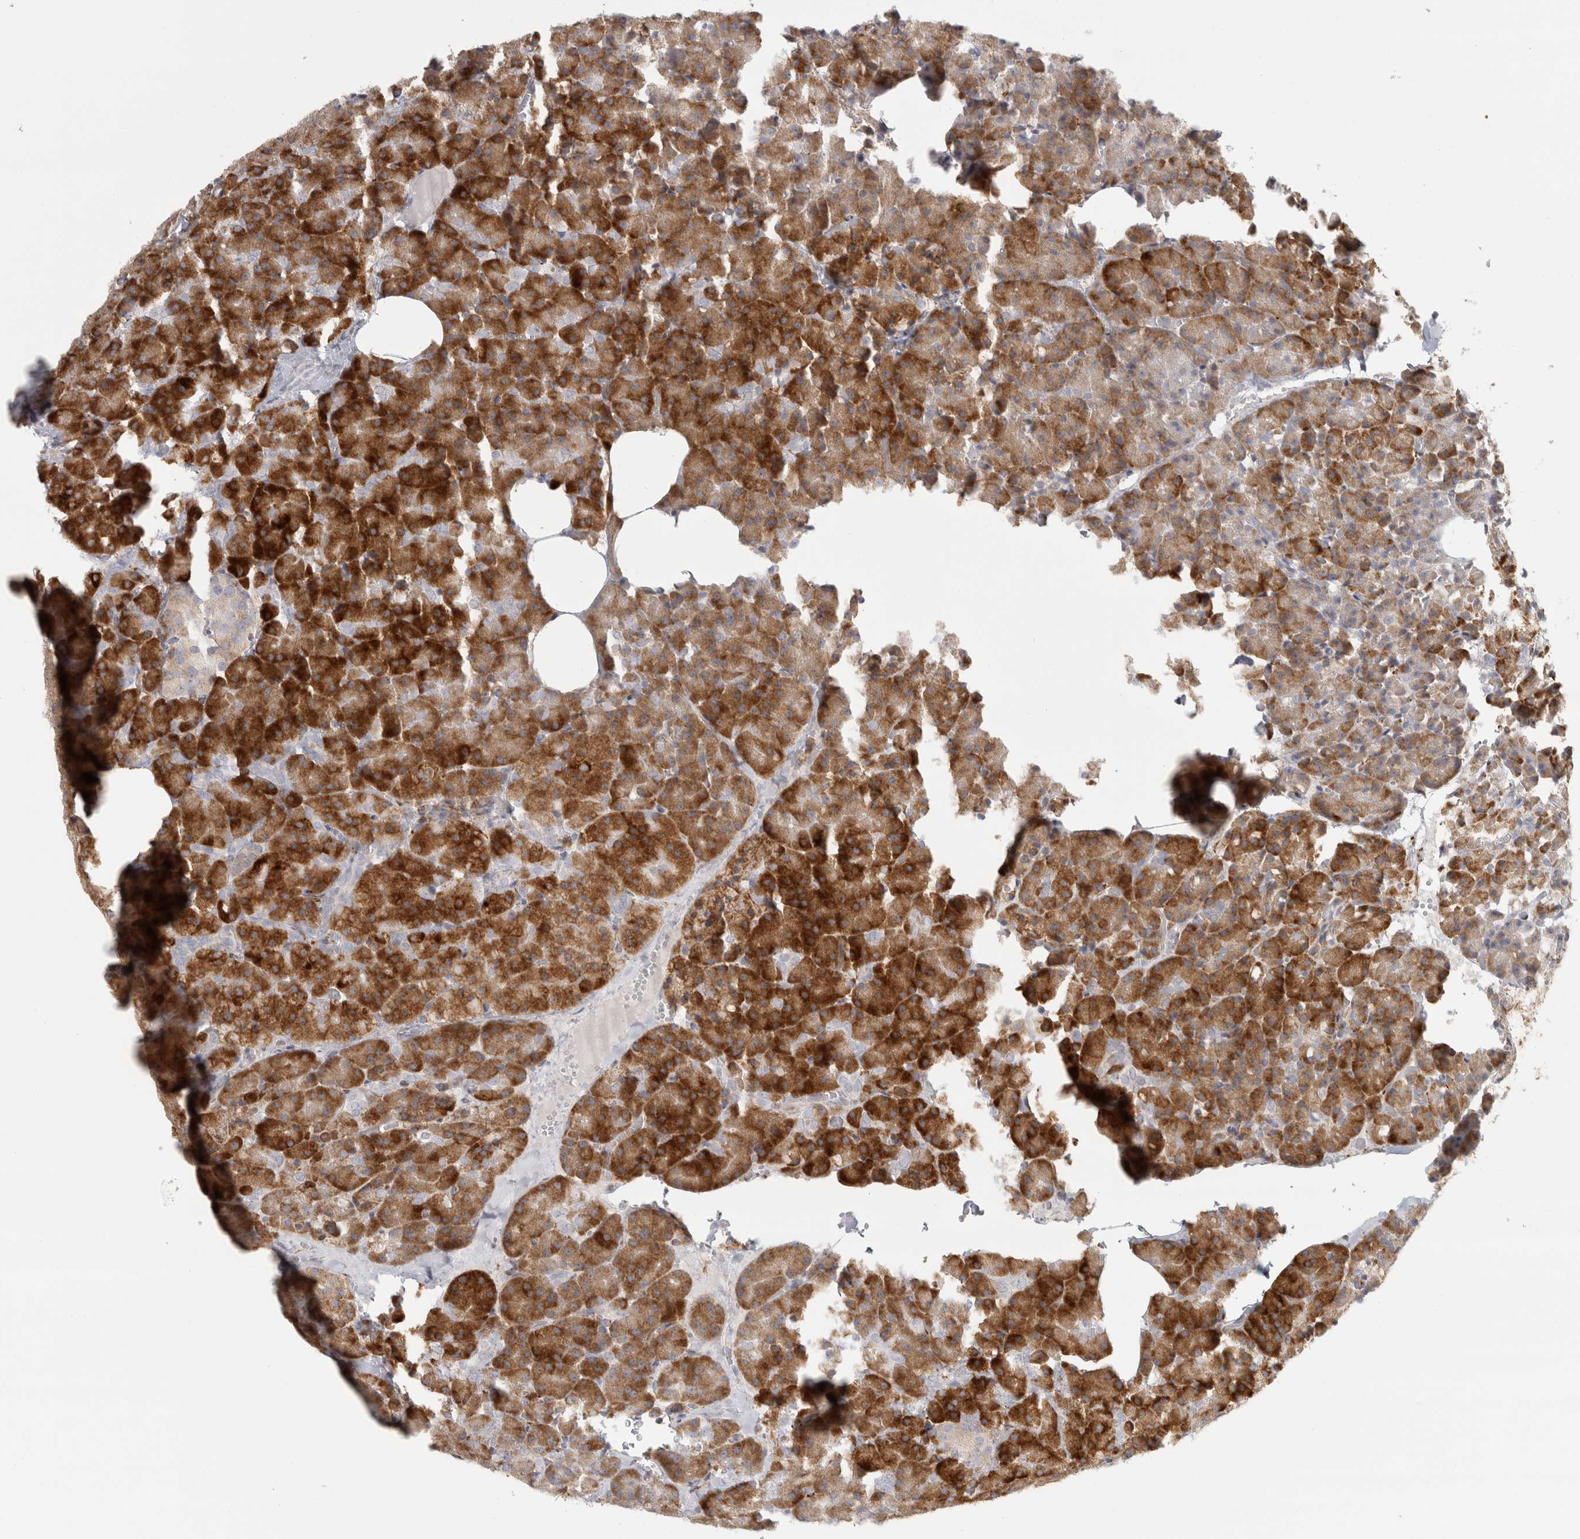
{"staining": {"intensity": "strong", "quantity": ">75%", "location": "cytoplasmic/membranous"}, "tissue": "pancreas", "cell_type": "Exocrine glandular cells", "image_type": "normal", "snomed": [{"axis": "morphology", "description": "Normal tissue, NOS"}, {"axis": "morphology", "description": "Carcinoid, malignant, NOS"}, {"axis": "topography", "description": "Pancreas"}], "caption": "An image showing strong cytoplasmic/membranous positivity in about >75% of exocrine glandular cells in benign pancreas, as visualized by brown immunohistochemical staining.", "gene": "OSTN", "patient": {"sex": "female", "age": 35}}